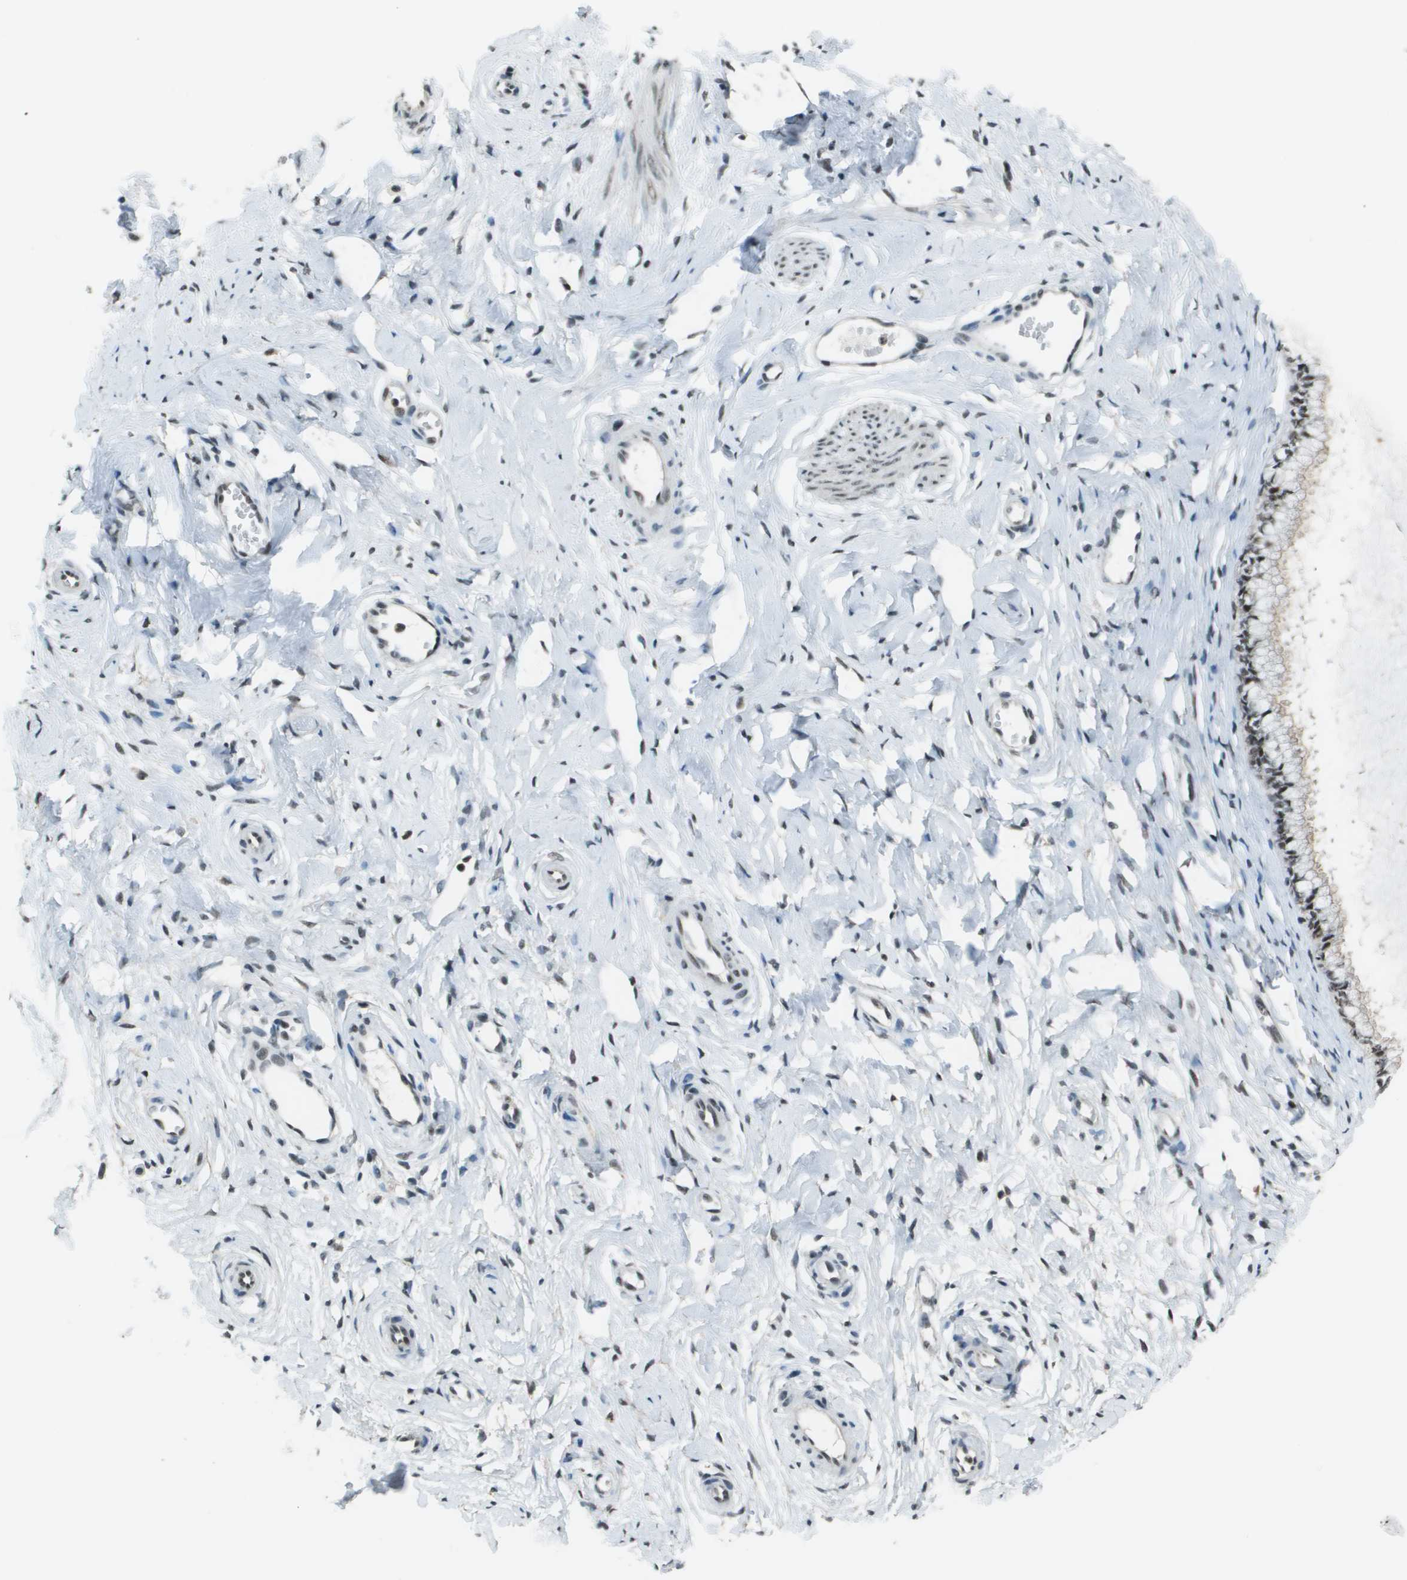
{"staining": {"intensity": "weak", "quantity": "<25%", "location": "nuclear"}, "tissue": "cervix", "cell_type": "Glandular cells", "image_type": "normal", "snomed": [{"axis": "morphology", "description": "Normal tissue, NOS"}, {"axis": "topography", "description": "Cervix"}], "caption": "This is a photomicrograph of IHC staining of benign cervix, which shows no staining in glandular cells.", "gene": "DEPDC1", "patient": {"sex": "female", "age": 65}}